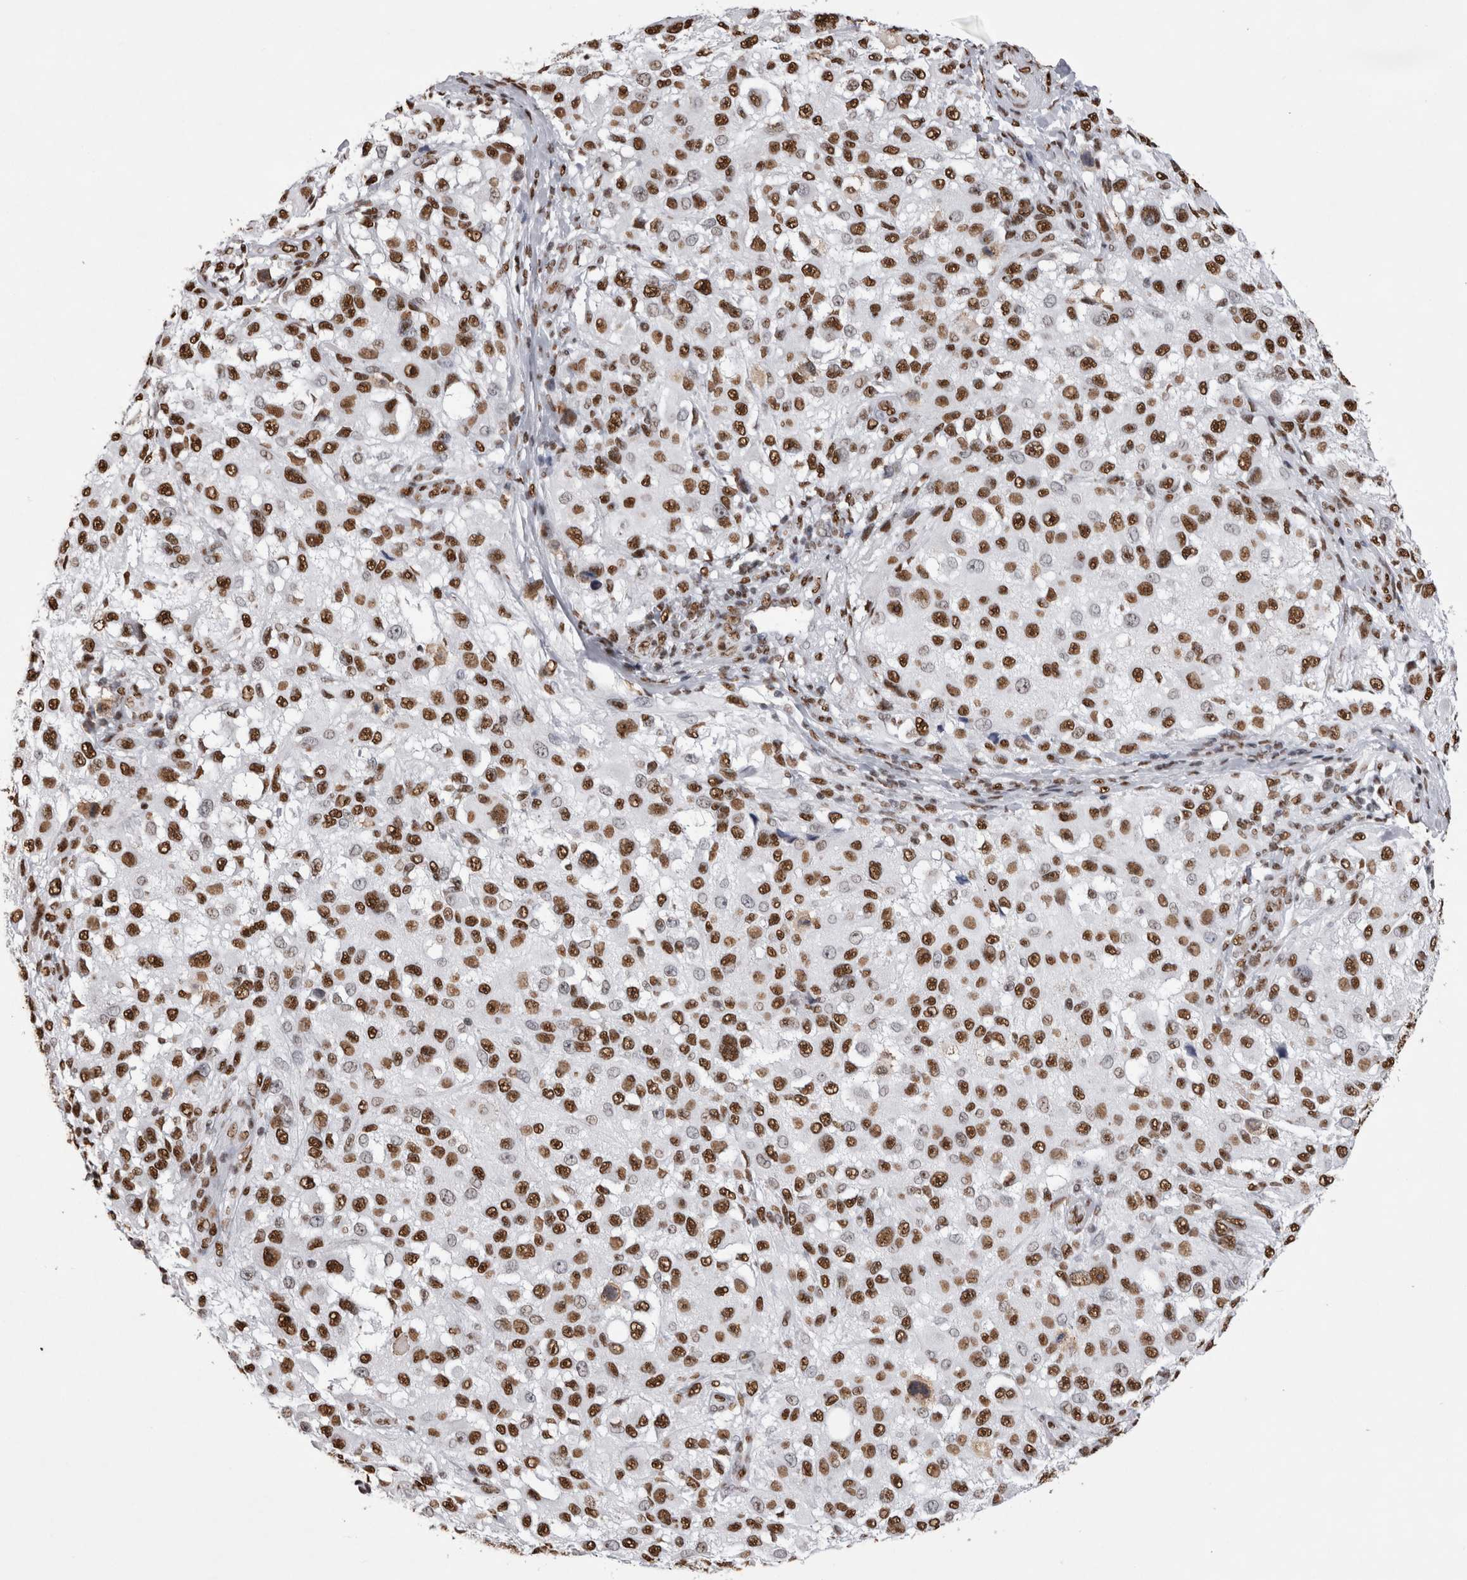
{"staining": {"intensity": "strong", "quantity": ">75%", "location": "nuclear"}, "tissue": "melanoma", "cell_type": "Tumor cells", "image_type": "cancer", "snomed": [{"axis": "morphology", "description": "Necrosis, NOS"}, {"axis": "morphology", "description": "Malignant melanoma, NOS"}, {"axis": "topography", "description": "Skin"}], "caption": "This micrograph reveals IHC staining of human malignant melanoma, with high strong nuclear expression in approximately >75% of tumor cells.", "gene": "ALPK3", "patient": {"sex": "female", "age": 87}}